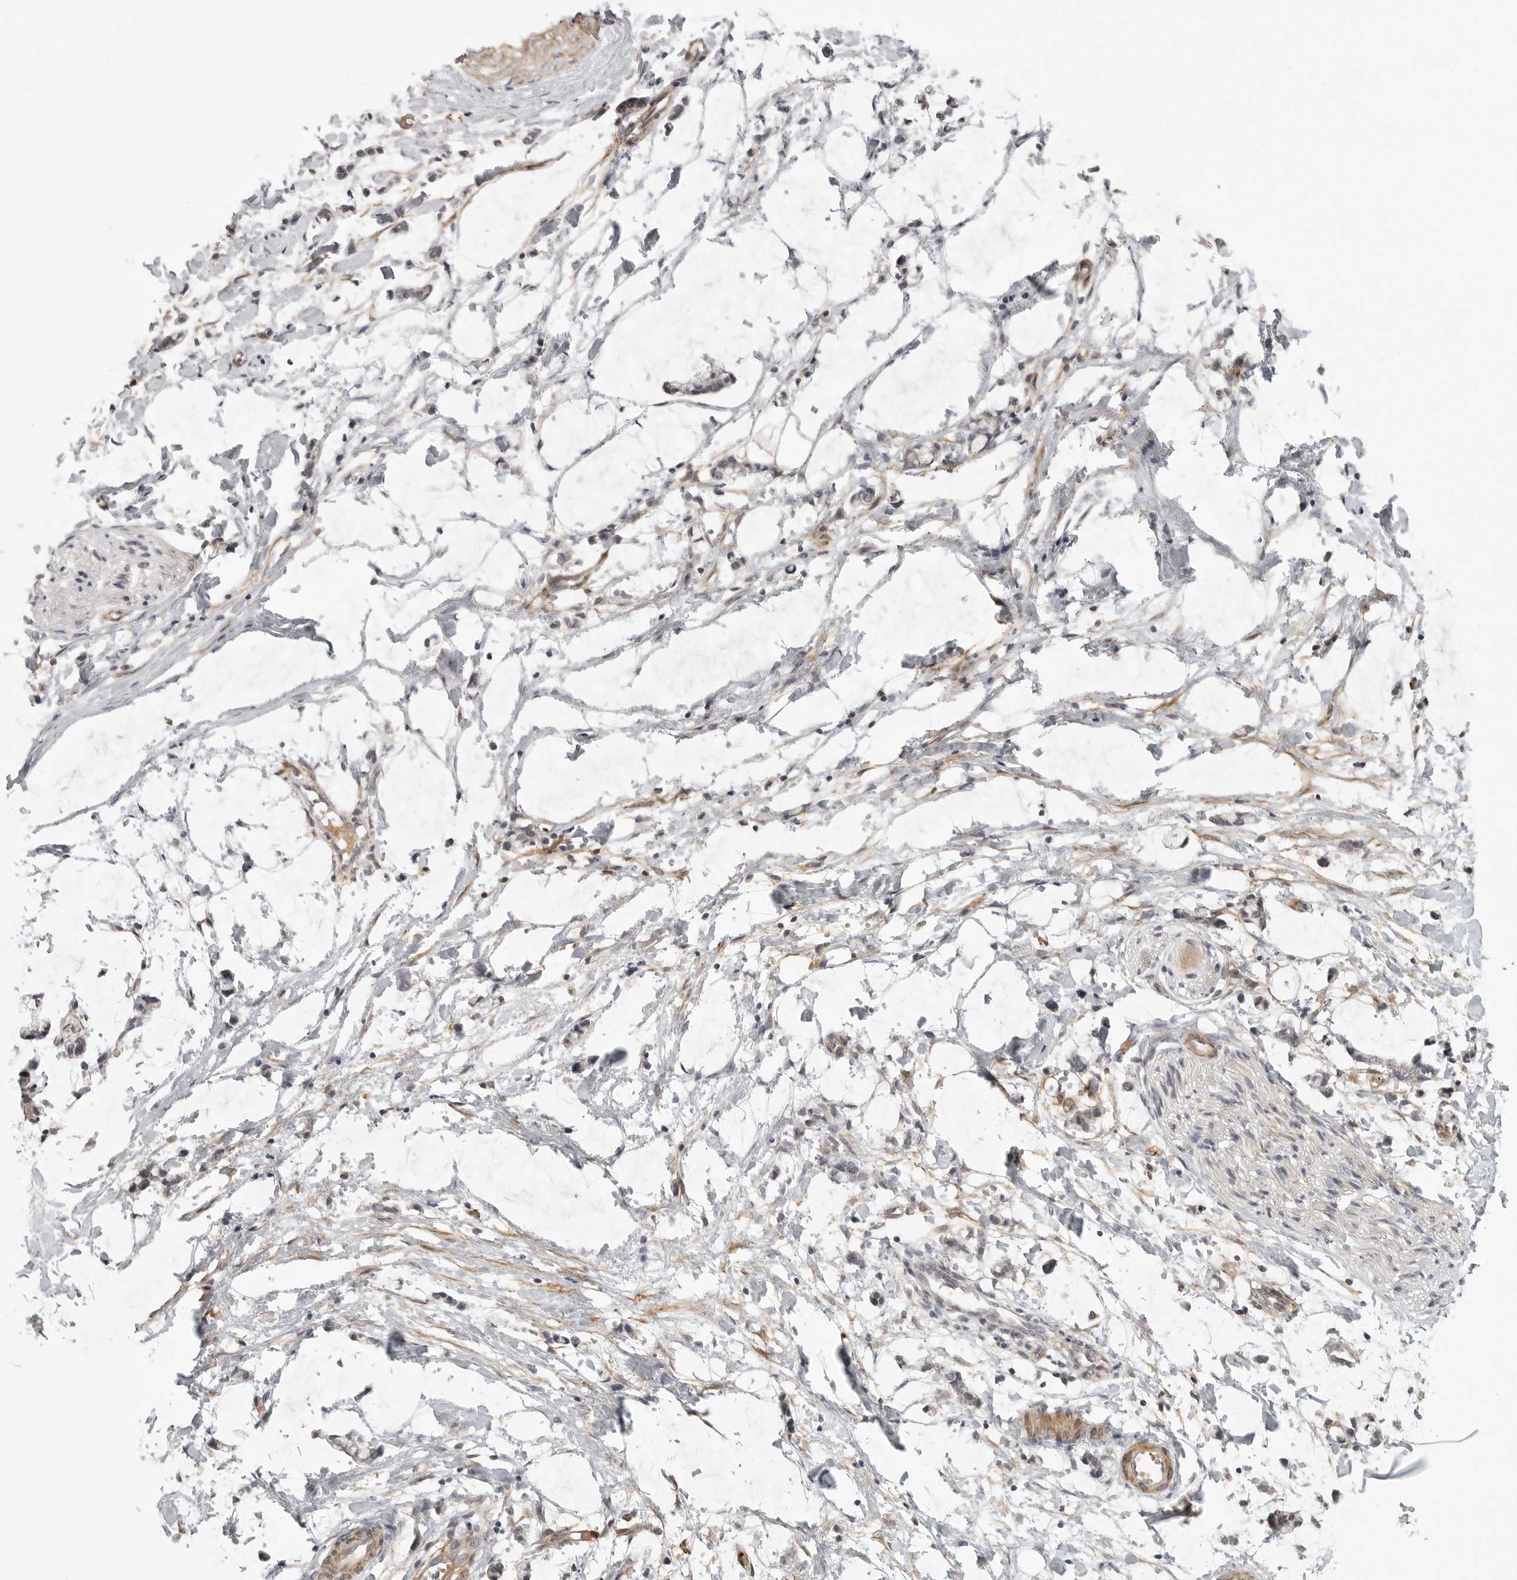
{"staining": {"intensity": "weak", "quantity": "25%-75%", "location": "cytoplasmic/membranous"}, "tissue": "adipose tissue", "cell_type": "Adipocytes", "image_type": "normal", "snomed": [{"axis": "morphology", "description": "Normal tissue, NOS"}, {"axis": "morphology", "description": "Adenocarcinoma, NOS"}, {"axis": "topography", "description": "Colon"}, {"axis": "topography", "description": "Peripheral nerve tissue"}], "caption": "Immunohistochemical staining of normal adipose tissue shows weak cytoplasmic/membranous protein expression in about 25%-75% of adipocytes. Ihc stains the protein in brown and the nuclei are stained blue.", "gene": "TUT4", "patient": {"sex": "male", "age": 14}}